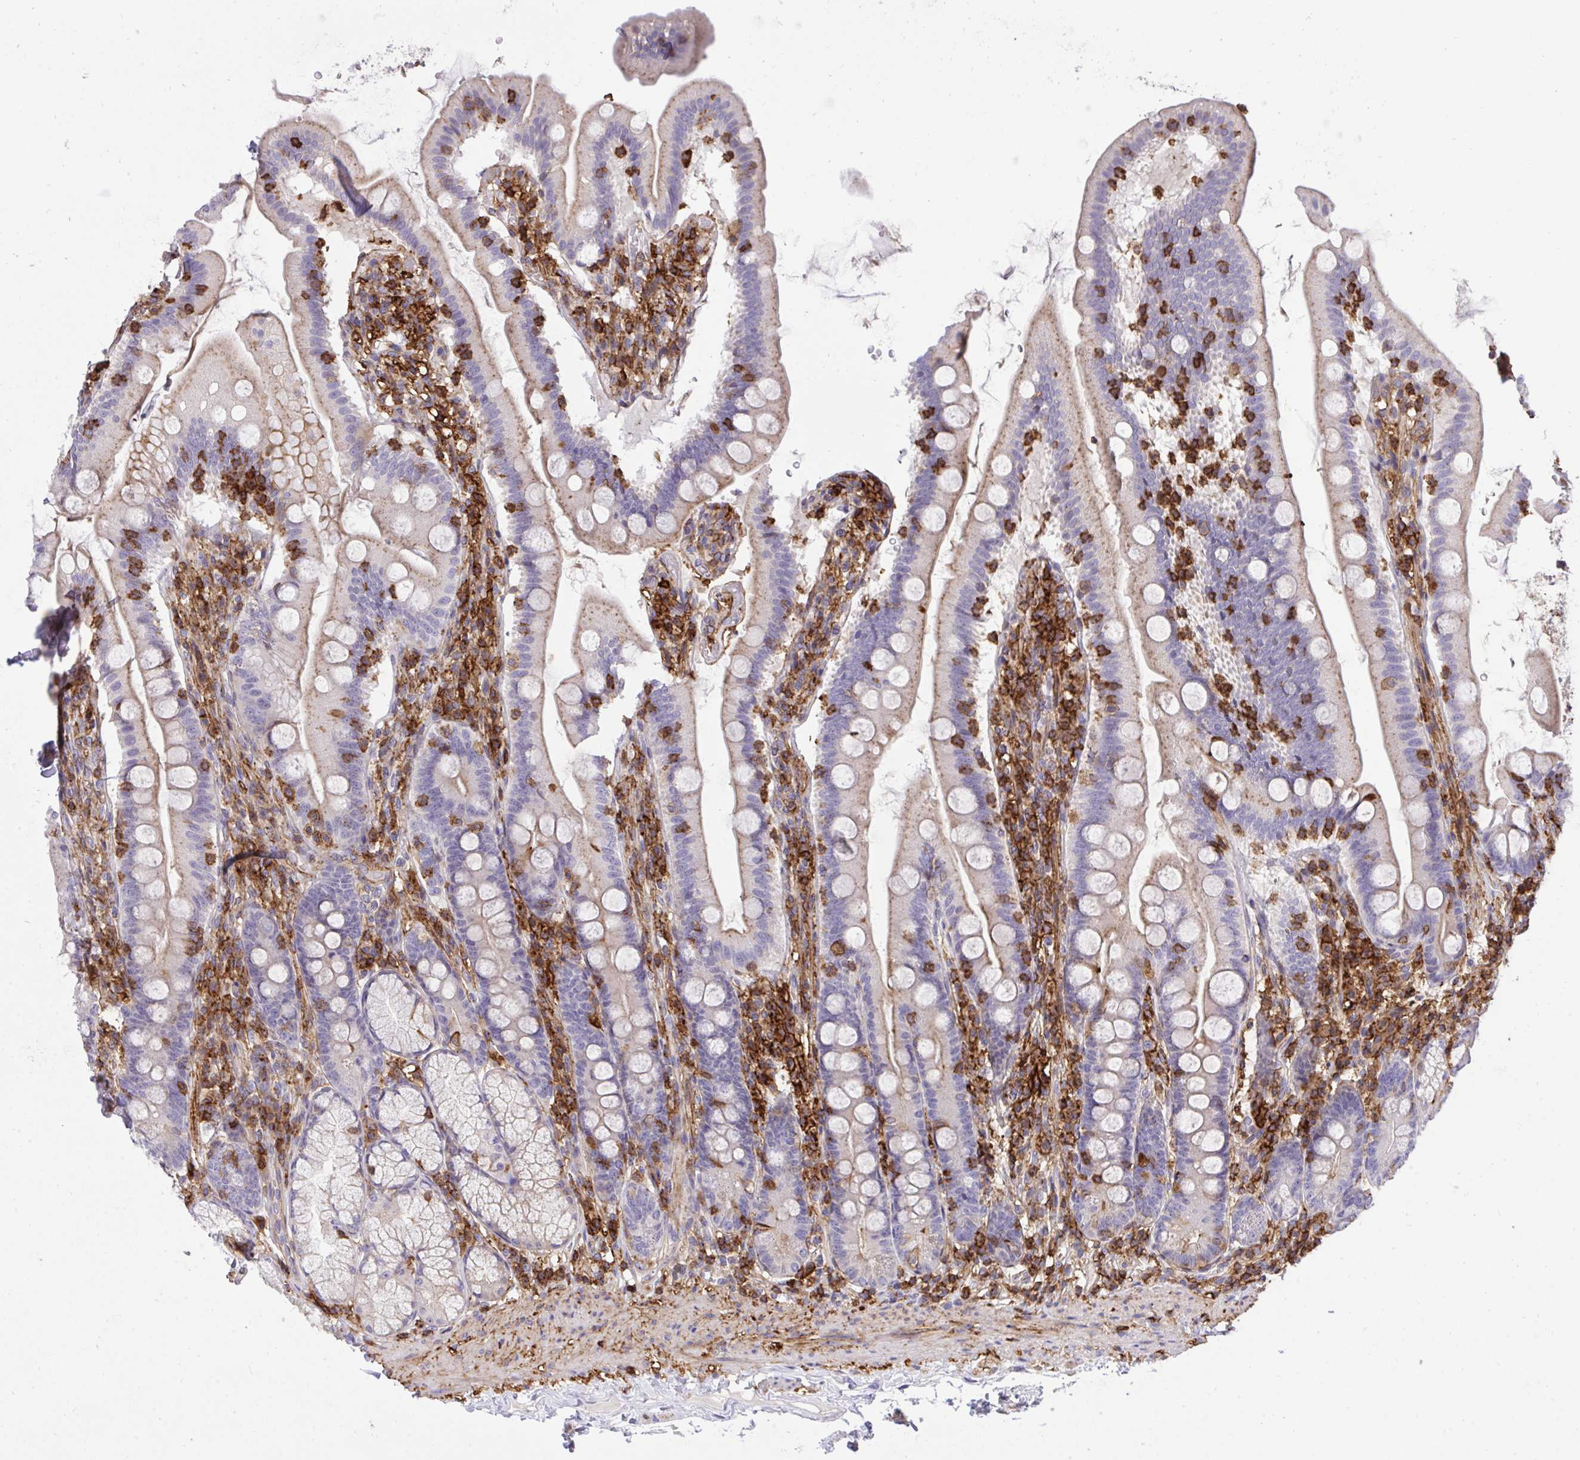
{"staining": {"intensity": "weak", "quantity": "25%-75%", "location": "cytoplasmic/membranous"}, "tissue": "duodenum", "cell_type": "Glandular cells", "image_type": "normal", "snomed": [{"axis": "morphology", "description": "Normal tissue, NOS"}, {"axis": "topography", "description": "Duodenum"}], "caption": "Brown immunohistochemical staining in normal human duodenum reveals weak cytoplasmic/membranous expression in approximately 25%-75% of glandular cells.", "gene": "ERI1", "patient": {"sex": "female", "age": 67}}